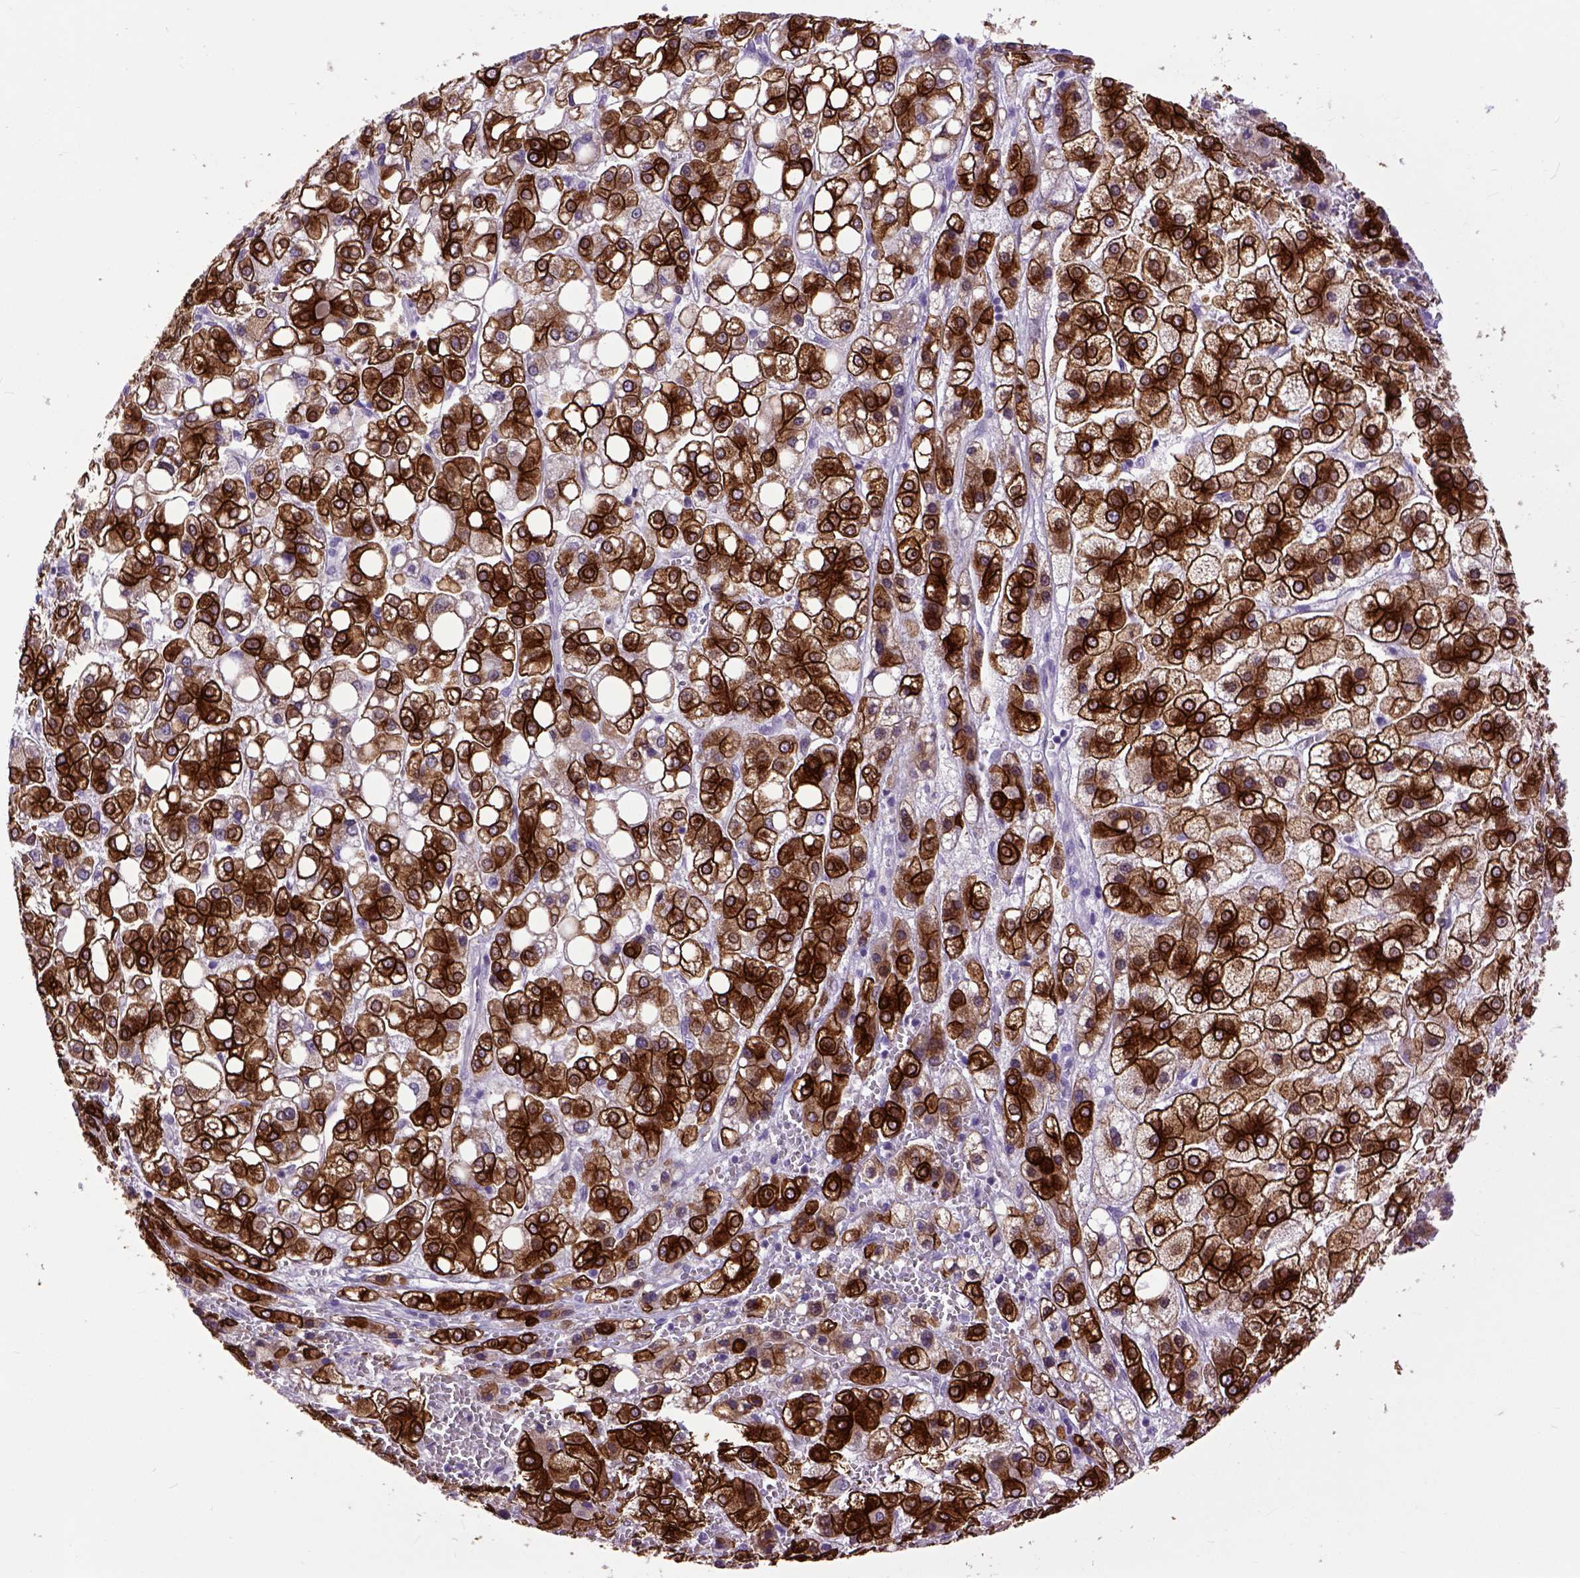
{"staining": {"intensity": "strong", "quantity": ">75%", "location": "cytoplasmic/membranous"}, "tissue": "liver cancer", "cell_type": "Tumor cells", "image_type": "cancer", "snomed": [{"axis": "morphology", "description": "Carcinoma, Hepatocellular, NOS"}, {"axis": "topography", "description": "Liver"}], "caption": "Hepatocellular carcinoma (liver) stained with DAB (3,3'-diaminobenzidine) IHC displays high levels of strong cytoplasmic/membranous expression in approximately >75% of tumor cells.", "gene": "RAB25", "patient": {"sex": "male", "age": 73}}